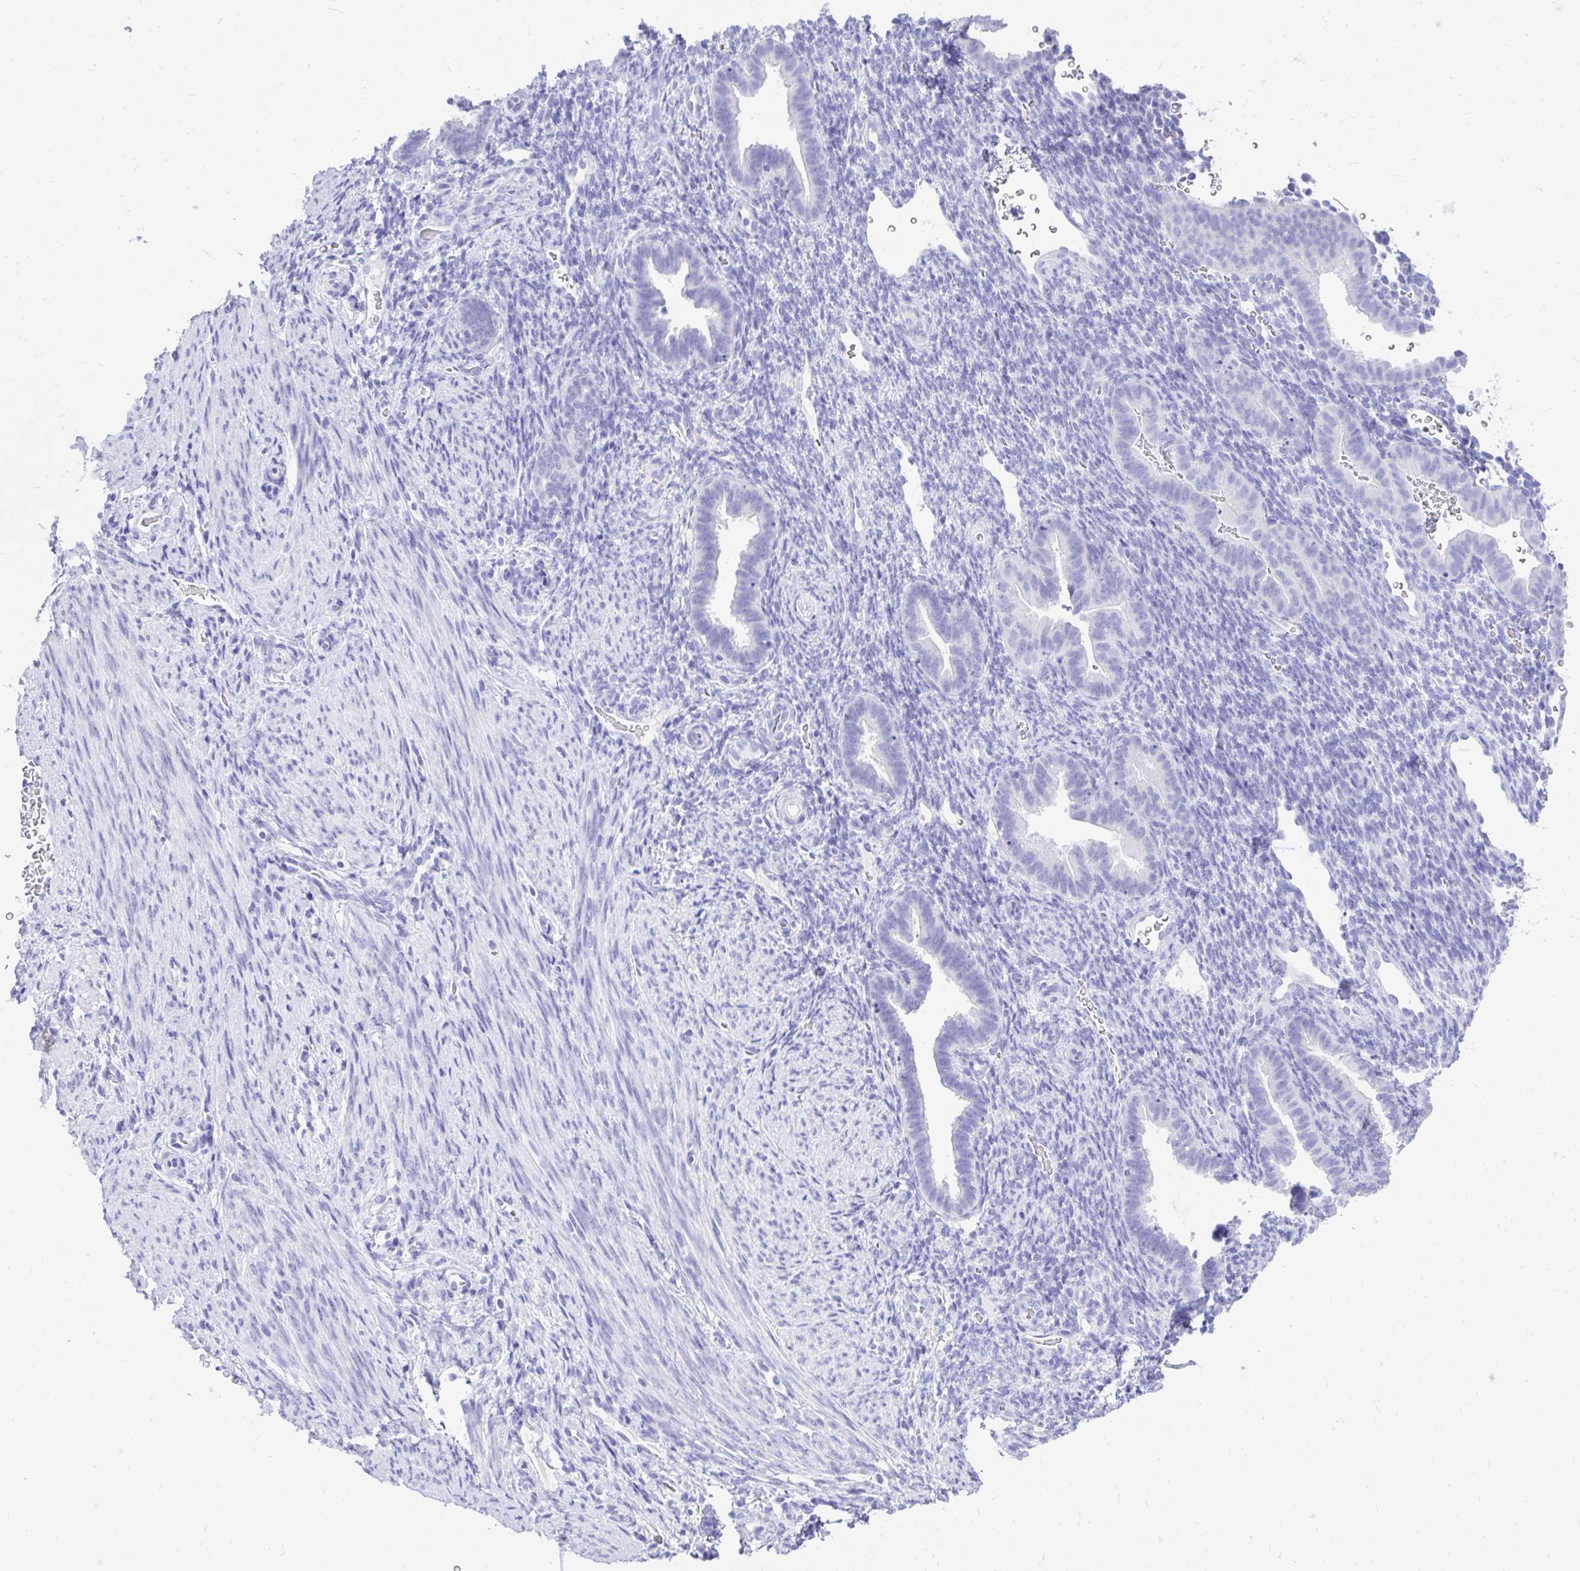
{"staining": {"intensity": "negative", "quantity": "none", "location": "none"}, "tissue": "endometrium", "cell_type": "Cells in endometrial stroma", "image_type": "normal", "snomed": [{"axis": "morphology", "description": "Normal tissue, NOS"}, {"axis": "topography", "description": "Endometrium"}], "caption": "Cells in endometrial stroma are negative for protein expression in unremarkable human endometrium.", "gene": "MON1A", "patient": {"sex": "female", "age": 34}}